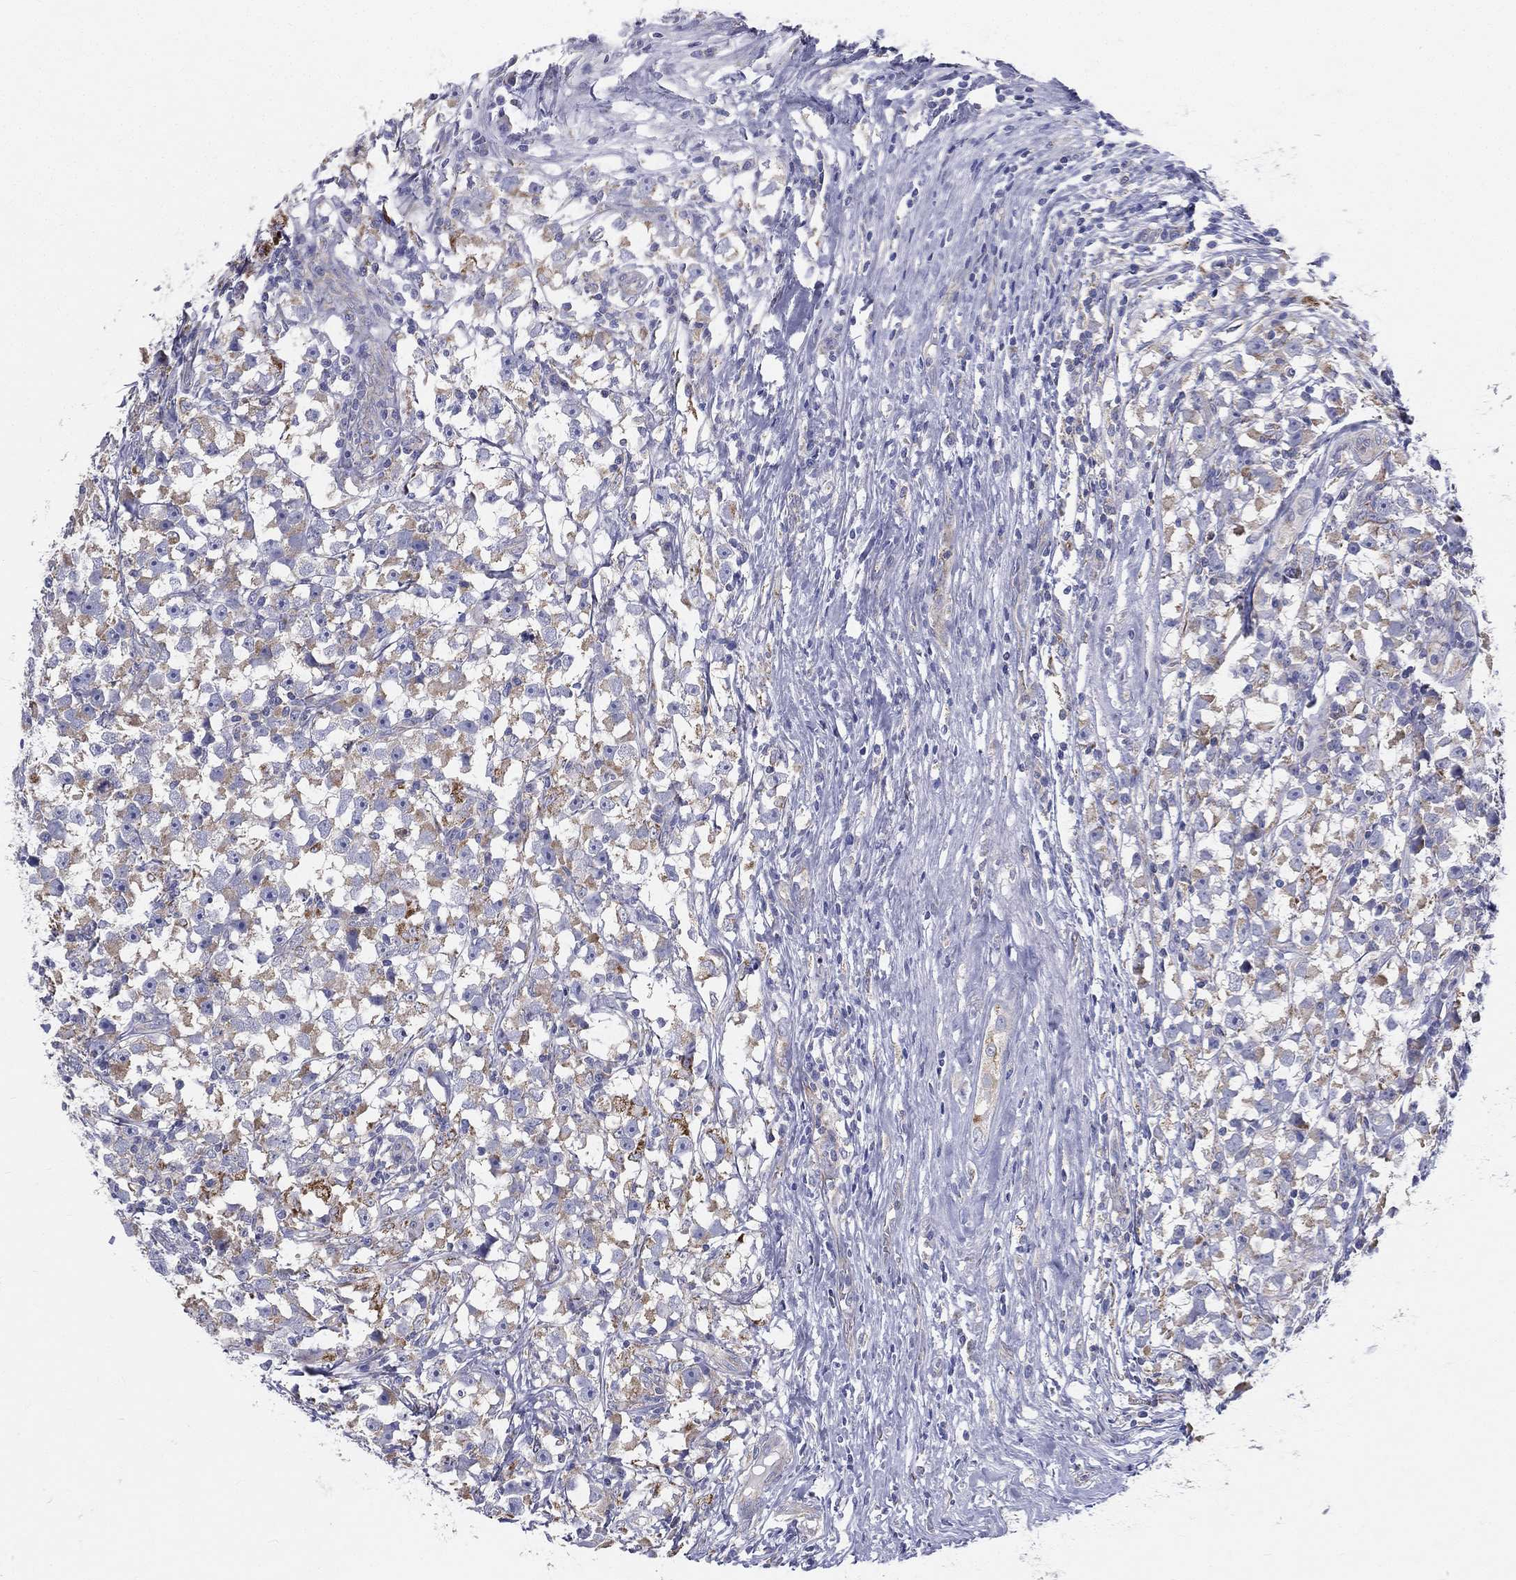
{"staining": {"intensity": "weak", "quantity": "25%-75%", "location": "cytoplasmic/membranous"}, "tissue": "testis cancer", "cell_type": "Tumor cells", "image_type": "cancer", "snomed": [{"axis": "morphology", "description": "Seminoma, NOS"}, {"axis": "topography", "description": "Testis"}], "caption": "Immunohistochemistry (IHC) (DAB) staining of human testis seminoma exhibits weak cytoplasmic/membranous protein staining in about 25%-75% of tumor cells.", "gene": "PWWP3A", "patient": {"sex": "male", "age": 33}}